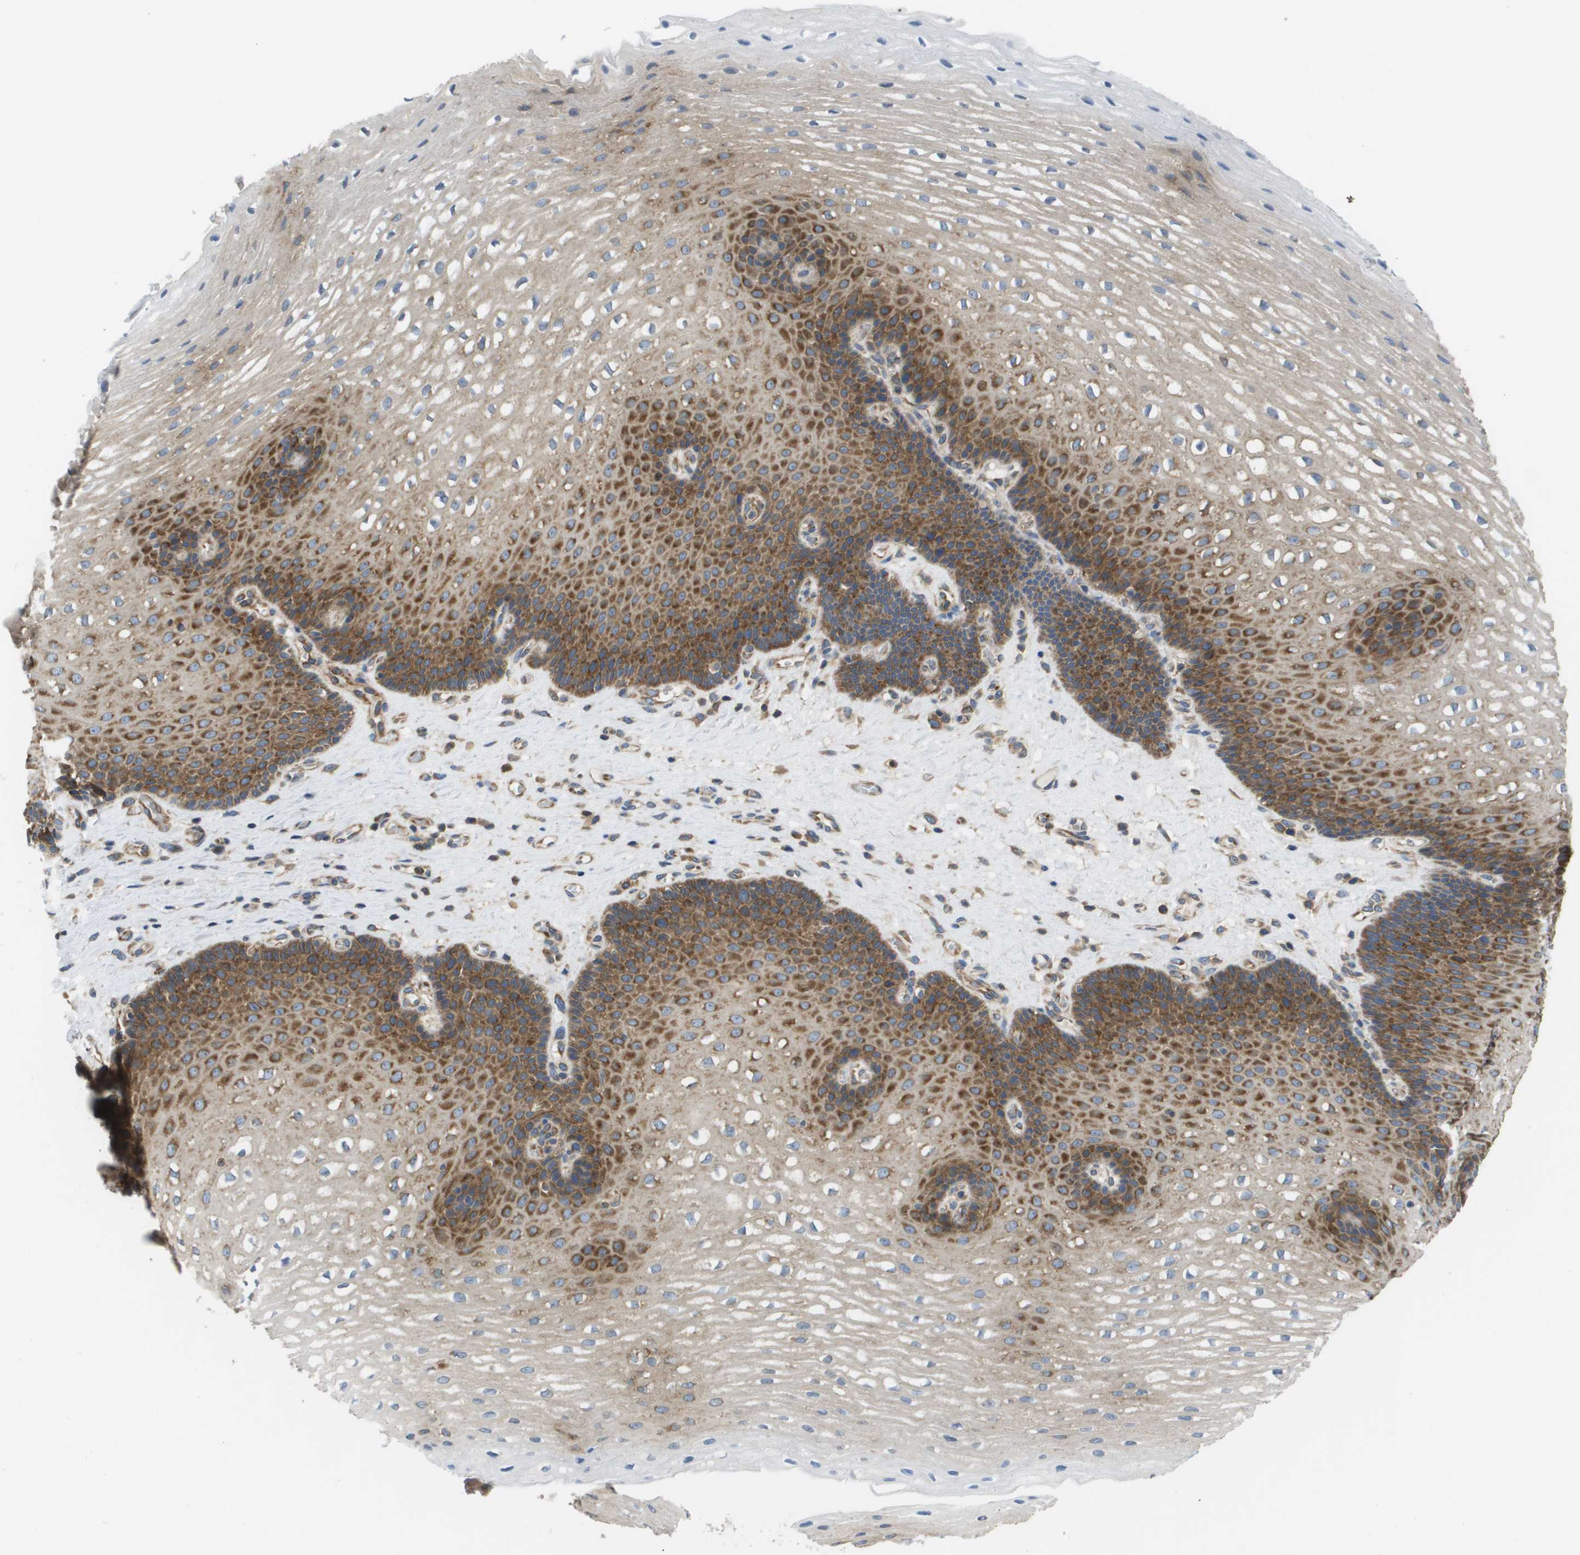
{"staining": {"intensity": "moderate", "quantity": "25%-75%", "location": "cytoplasmic/membranous"}, "tissue": "esophagus", "cell_type": "Squamous epithelial cells", "image_type": "normal", "snomed": [{"axis": "morphology", "description": "Normal tissue, NOS"}, {"axis": "topography", "description": "Esophagus"}], "caption": "Immunohistochemical staining of benign esophagus displays 25%-75% levels of moderate cytoplasmic/membranous protein positivity in approximately 25%-75% of squamous epithelial cells. Immunohistochemistry (ihc) stains the protein in brown and the nuclei are stained blue.", "gene": "EIF4G2", "patient": {"sex": "male", "age": 48}}